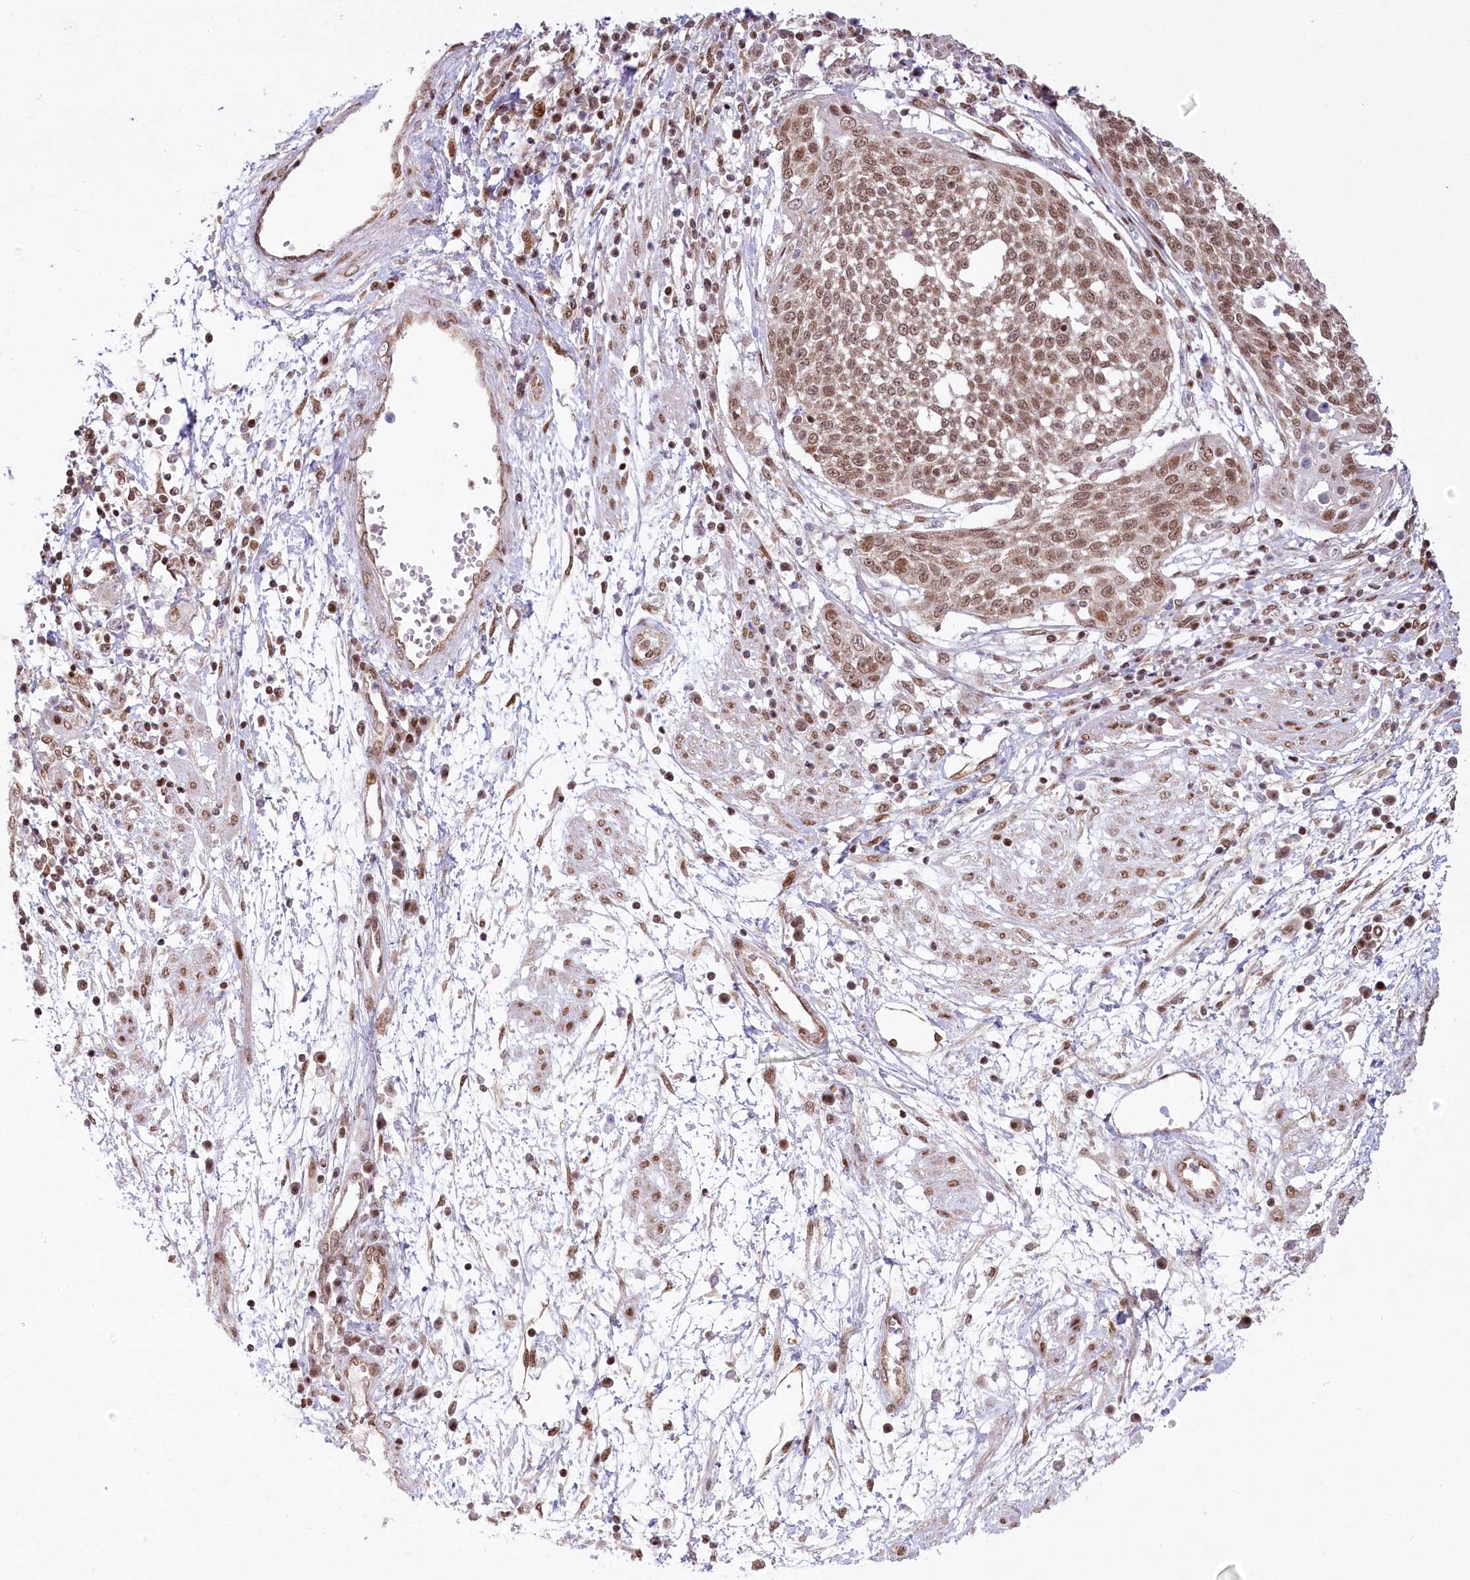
{"staining": {"intensity": "moderate", "quantity": ">75%", "location": "nuclear"}, "tissue": "cervical cancer", "cell_type": "Tumor cells", "image_type": "cancer", "snomed": [{"axis": "morphology", "description": "Squamous cell carcinoma, NOS"}, {"axis": "topography", "description": "Cervix"}], "caption": "Protein positivity by IHC shows moderate nuclear staining in approximately >75% of tumor cells in cervical cancer (squamous cell carcinoma).", "gene": "PYURF", "patient": {"sex": "female", "age": 34}}